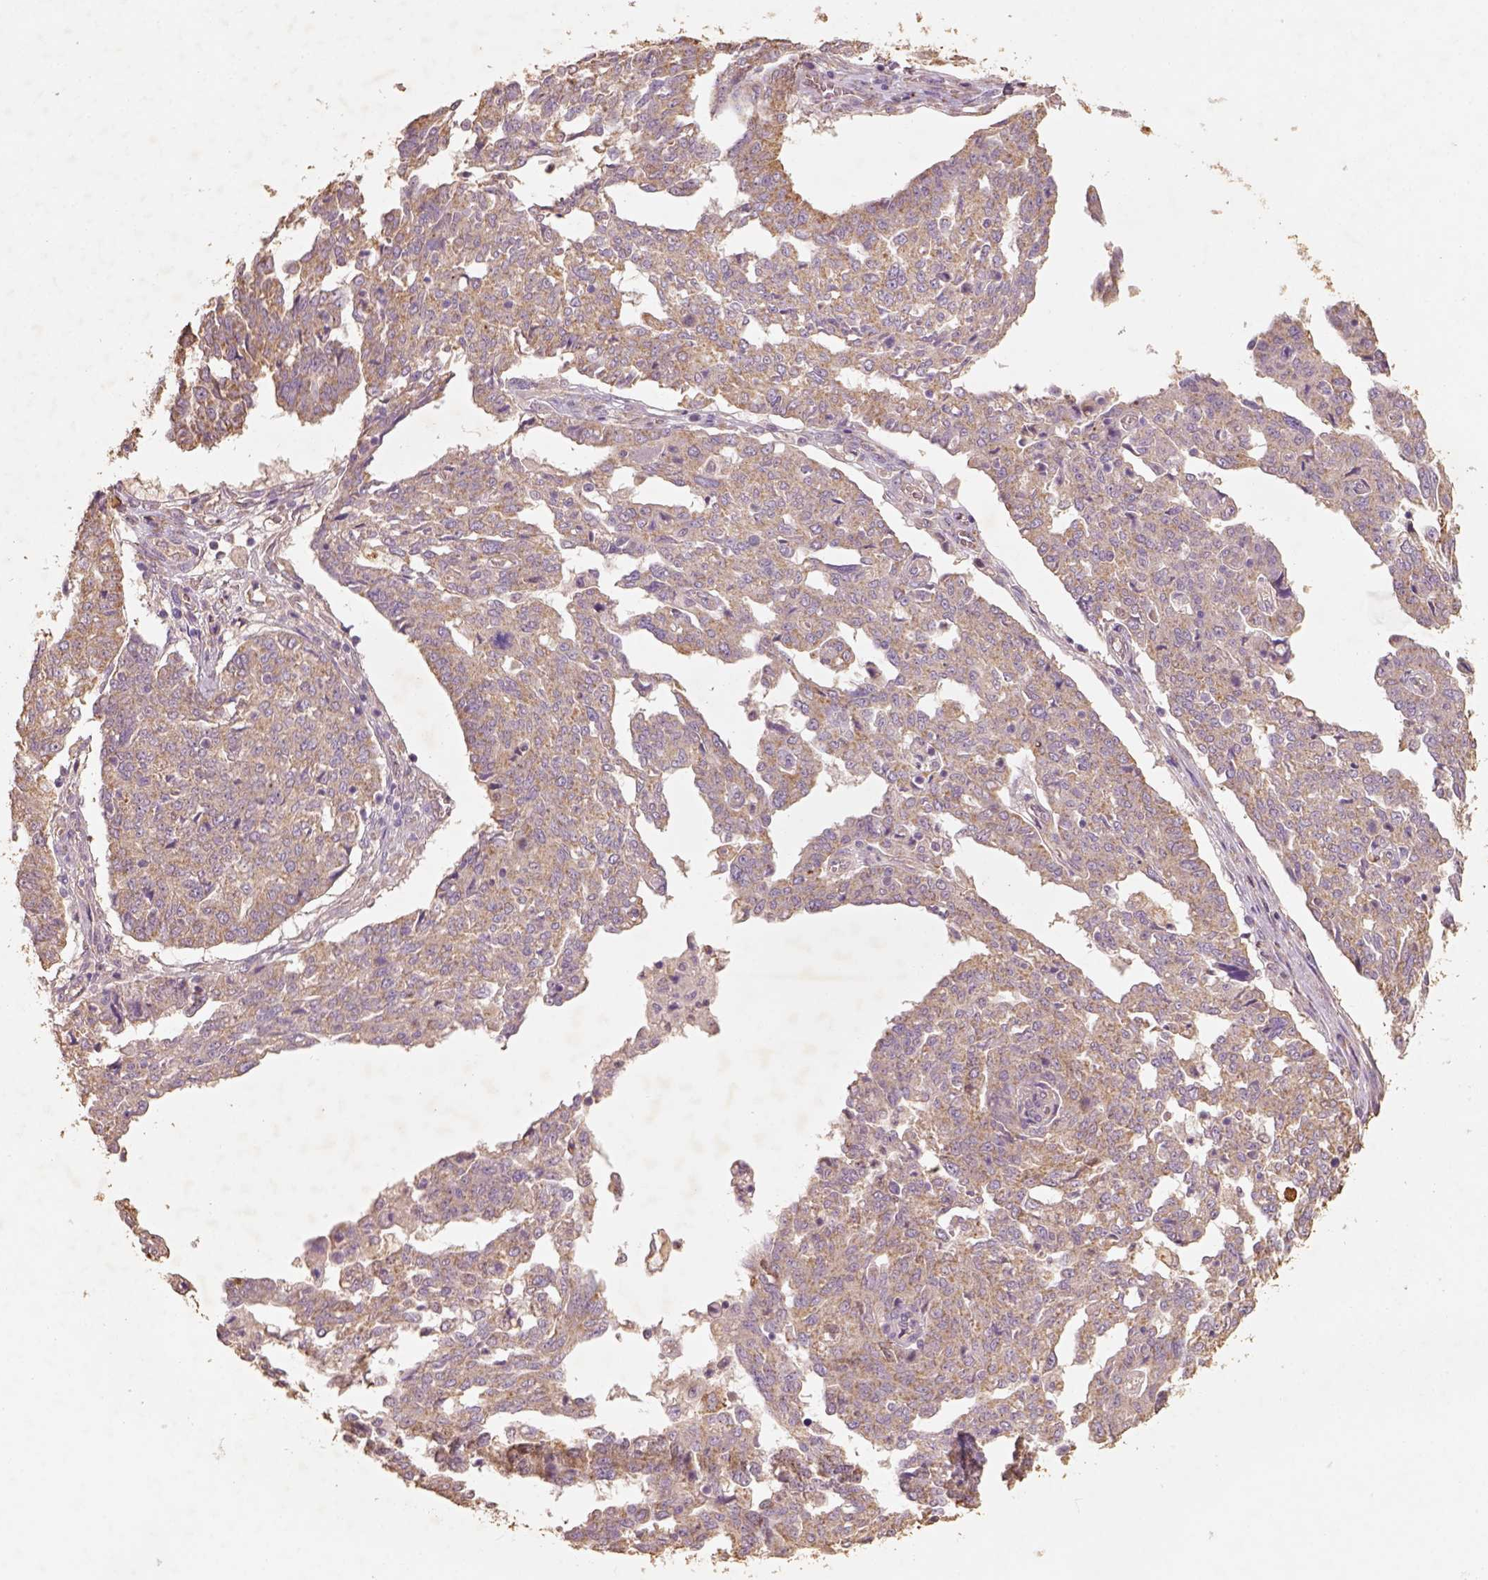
{"staining": {"intensity": "moderate", "quantity": ">75%", "location": "cytoplasmic/membranous"}, "tissue": "ovarian cancer", "cell_type": "Tumor cells", "image_type": "cancer", "snomed": [{"axis": "morphology", "description": "Cystadenocarcinoma, serous, NOS"}, {"axis": "topography", "description": "Ovary"}], "caption": "Protein expression by immunohistochemistry (IHC) reveals moderate cytoplasmic/membranous expression in about >75% of tumor cells in serous cystadenocarcinoma (ovarian). (Brightfield microscopy of DAB IHC at high magnification).", "gene": "AP2B1", "patient": {"sex": "female", "age": 67}}